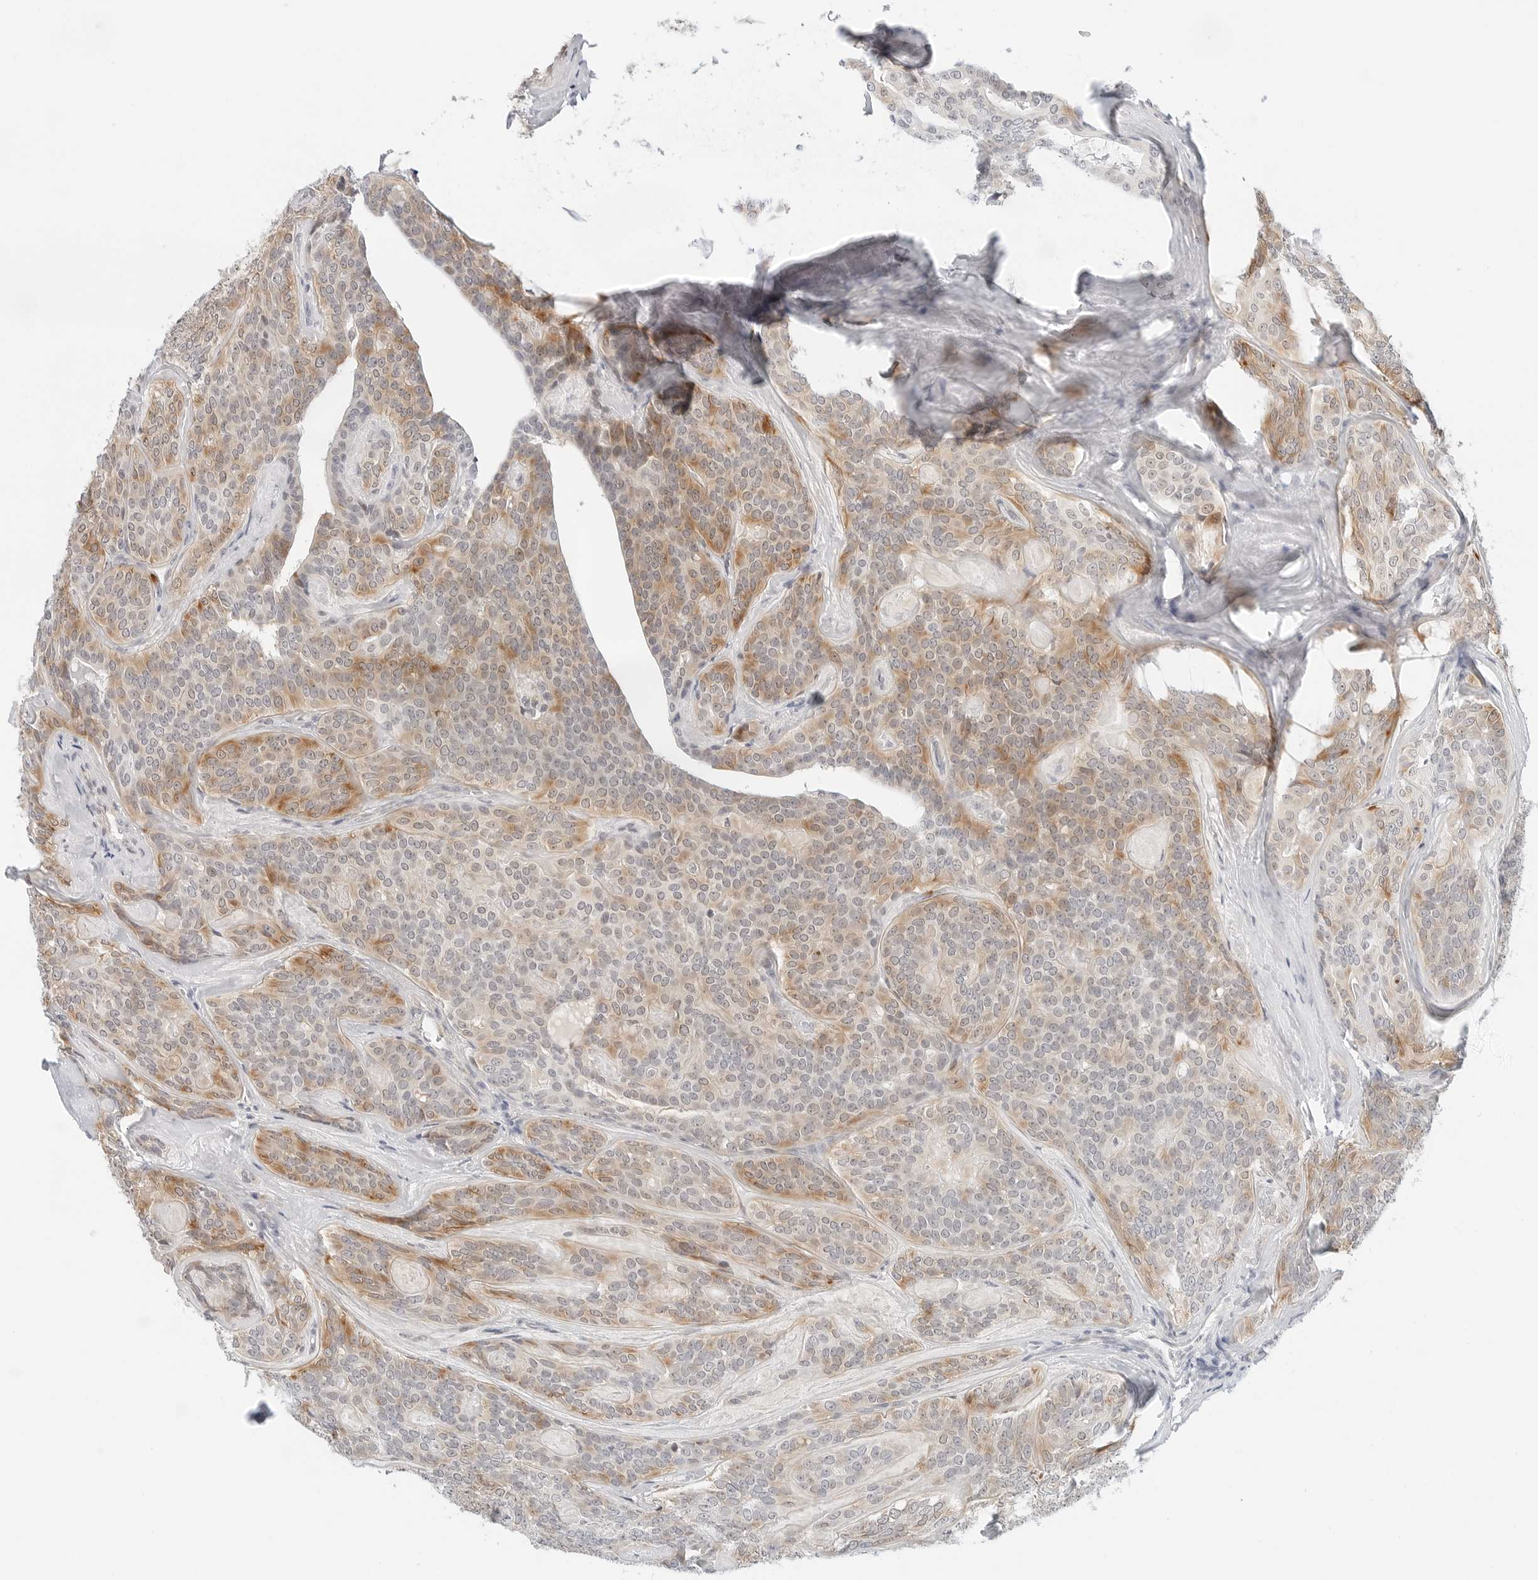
{"staining": {"intensity": "moderate", "quantity": "<25%", "location": "cytoplasmic/membranous"}, "tissue": "head and neck cancer", "cell_type": "Tumor cells", "image_type": "cancer", "snomed": [{"axis": "morphology", "description": "Adenocarcinoma, NOS"}, {"axis": "topography", "description": "Head-Neck"}], "caption": "This photomicrograph displays immunohistochemistry (IHC) staining of head and neck cancer, with low moderate cytoplasmic/membranous staining in approximately <25% of tumor cells.", "gene": "PARP10", "patient": {"sex": "male", "age": 66}}